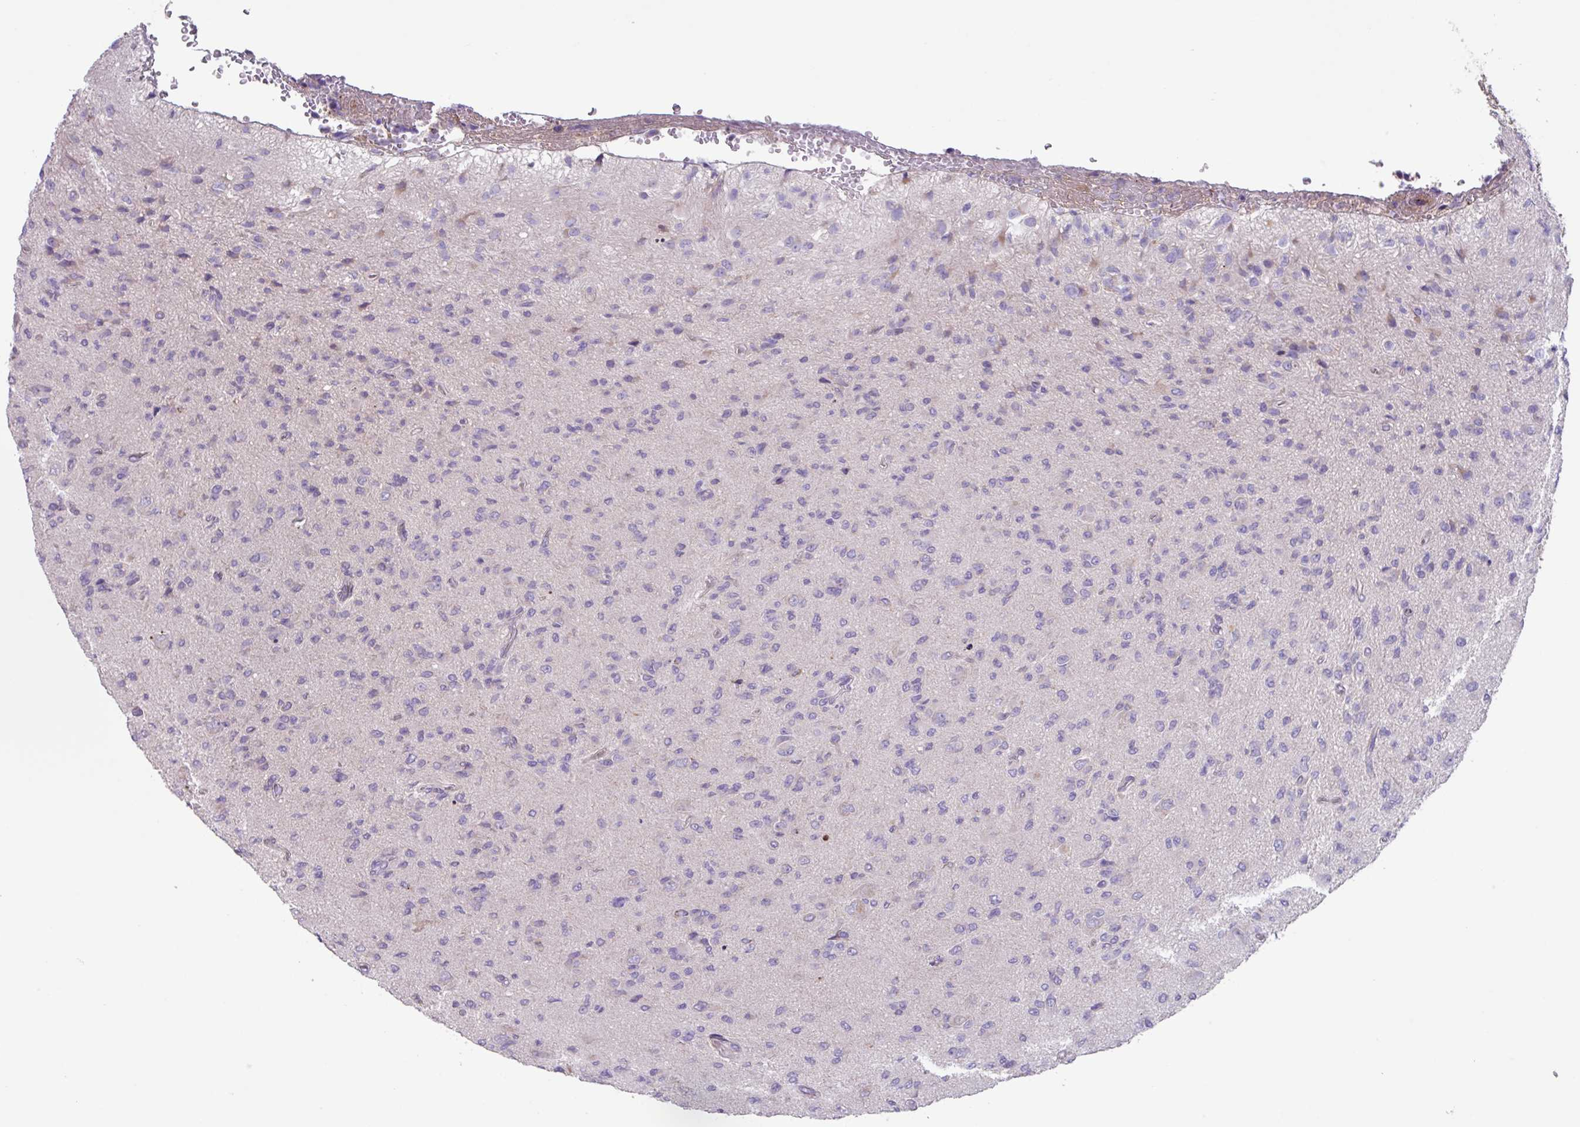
{"staining": {"intensity": "negative", "quantity": "none", "location": "none"}, "tissue": "glioma", "cell_type": "Tumor cells", "image_type": "cancer", "snomed": [{"axis": "morphology", "description": "Glioma, malignant, High grade"}, {"axis": "topography", "description": "Brain"}], "caption": "Immunohistochemistry of glioma reveals no expression in tumor cells.", "gene": "IQCJ", "patient": {"sex": "male", "age": 36}}